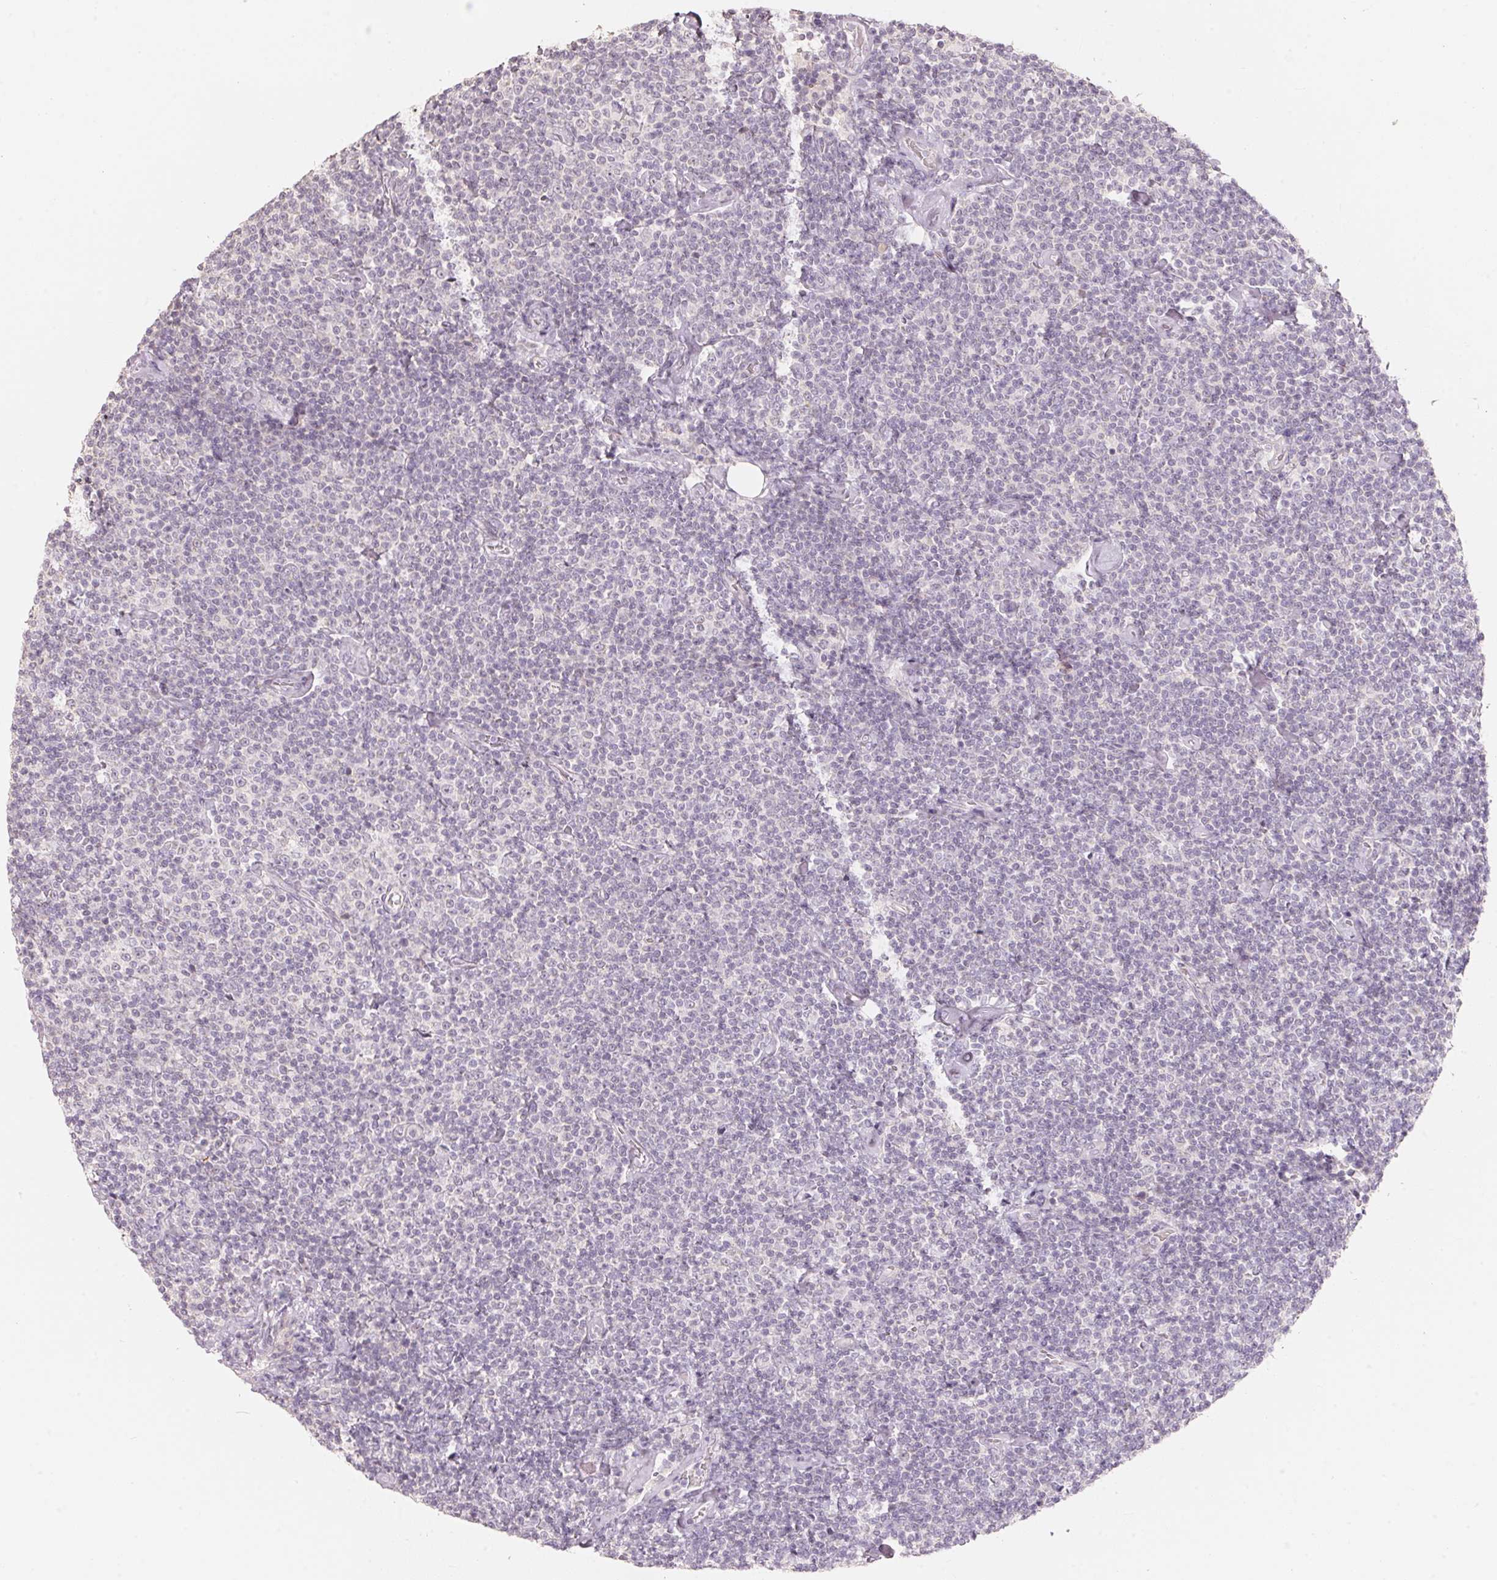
{"staining": {"intensity": "negative", "quantity": "none", "location": "none"}, "tissue": "lymphoma", "cell_type": "Tumor cells", "image_type": "cancer", "snomed": [{"axis": "morphology", "description": "Malignant lymphoma, non-Hodgkin's type, Low grade"}, {"axis": "topography", "description": "Lymph node"}], "caption": "IHC histopathology image of low-grade malignant lymphoma, non-Hodgkin's type stained for a protein (brown), which displays no positivity in tumor cells.", "gene": "TP53AIP1", "patient": {"sex": "male", "age": 81}}